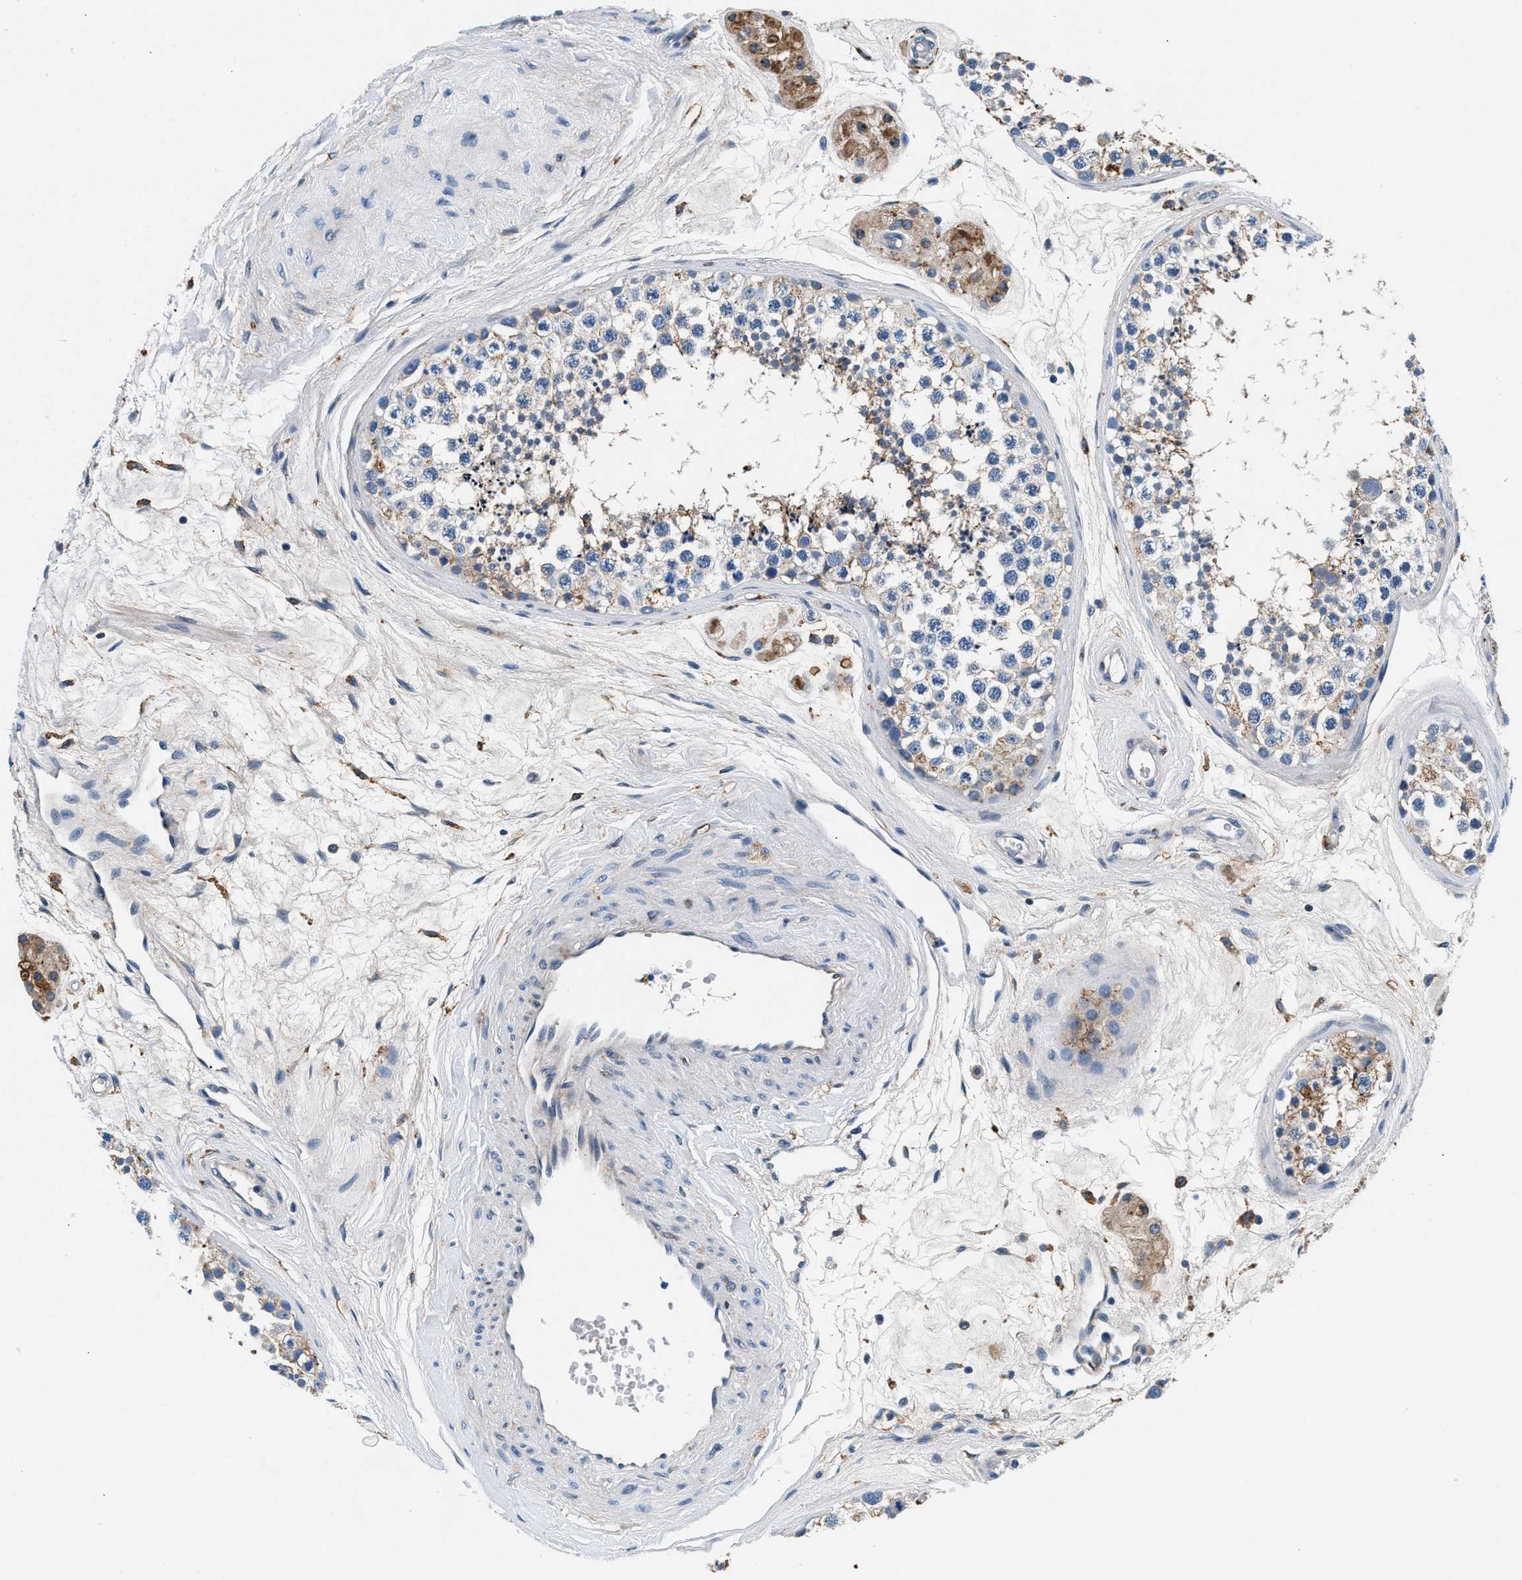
{"staining": {"intensity": "moderate", "quantity": "25%-75%", "location": "cytoplasmic/membranous"}, "tissue": "testis", "cell_type": "Cells in seminiferous ducts", "image_type": "normal", "snomed": [{"axis": "morphology", "description": "Normal tissue, NOS"}, {"axis": "topography", "description": "Testis"}], "caption": "The photomicrograph exhibits a brown stain indicating the presence of a protein in the cytoplasmic/membranous of cells in seminiferous ducts in testis. (DAB (3,3'-diaminobenzidine) IHC with brightfield microscopy, high magnification).", "gene": "SLFN11", "patient": {"sex": "male", "age": 56}}